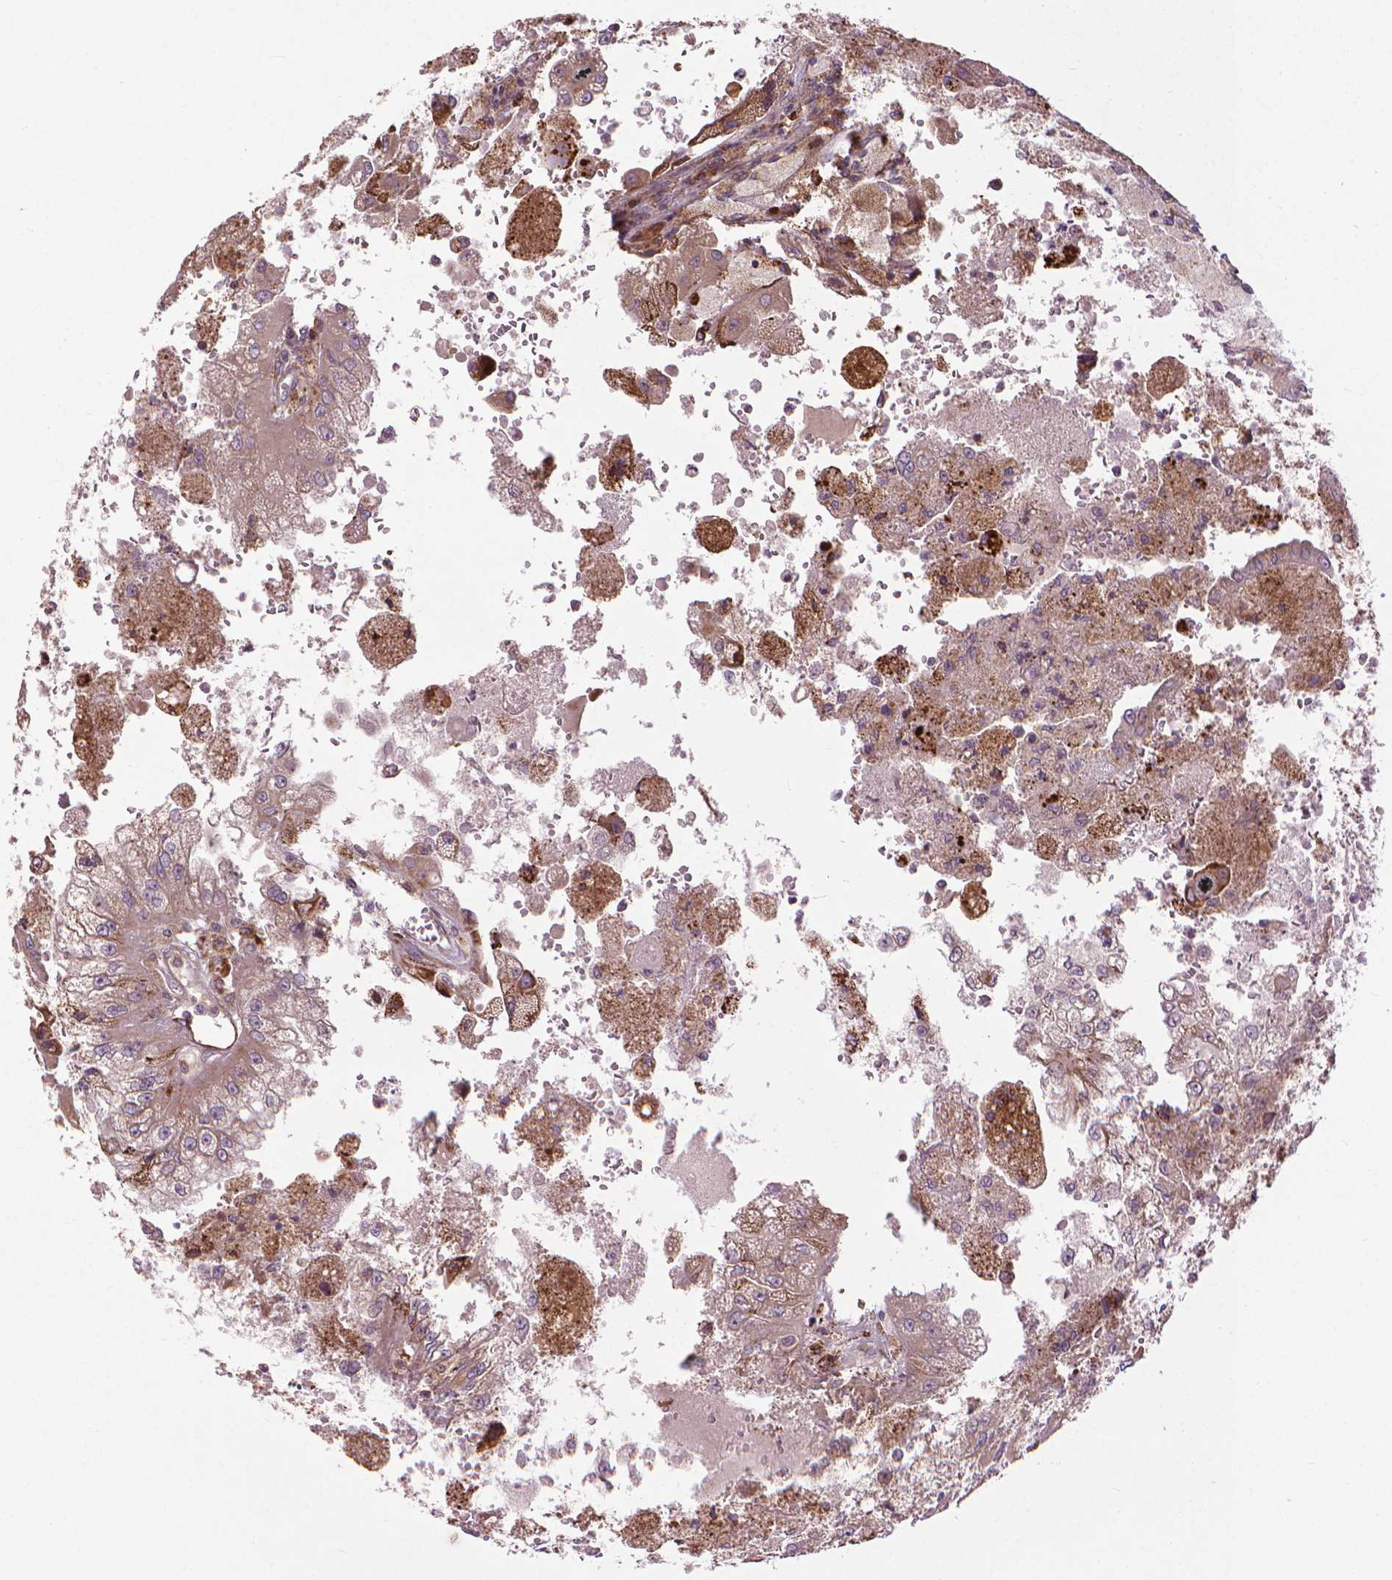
{"staining": {"intensity": "weak", "quantity": ">75%", "location": "cytoplasmic/membranous"}, "tissue": "renal cancer", "cell_type": "Tumor cells", "image_type": "cancer", "snomed": [{"axis": "morphology", "description": "Adenocarcinoma, NOS"}, {"axis": "topography", "description": "Kidney"}], "caption": "Immunohistochemical staining of renal cancer shows low levels of weak cytoplasmic/membranous positivity in about >75% of tumor cells.", "gene": "MYH14", "patient": {"sex": "male", "age": 58}}